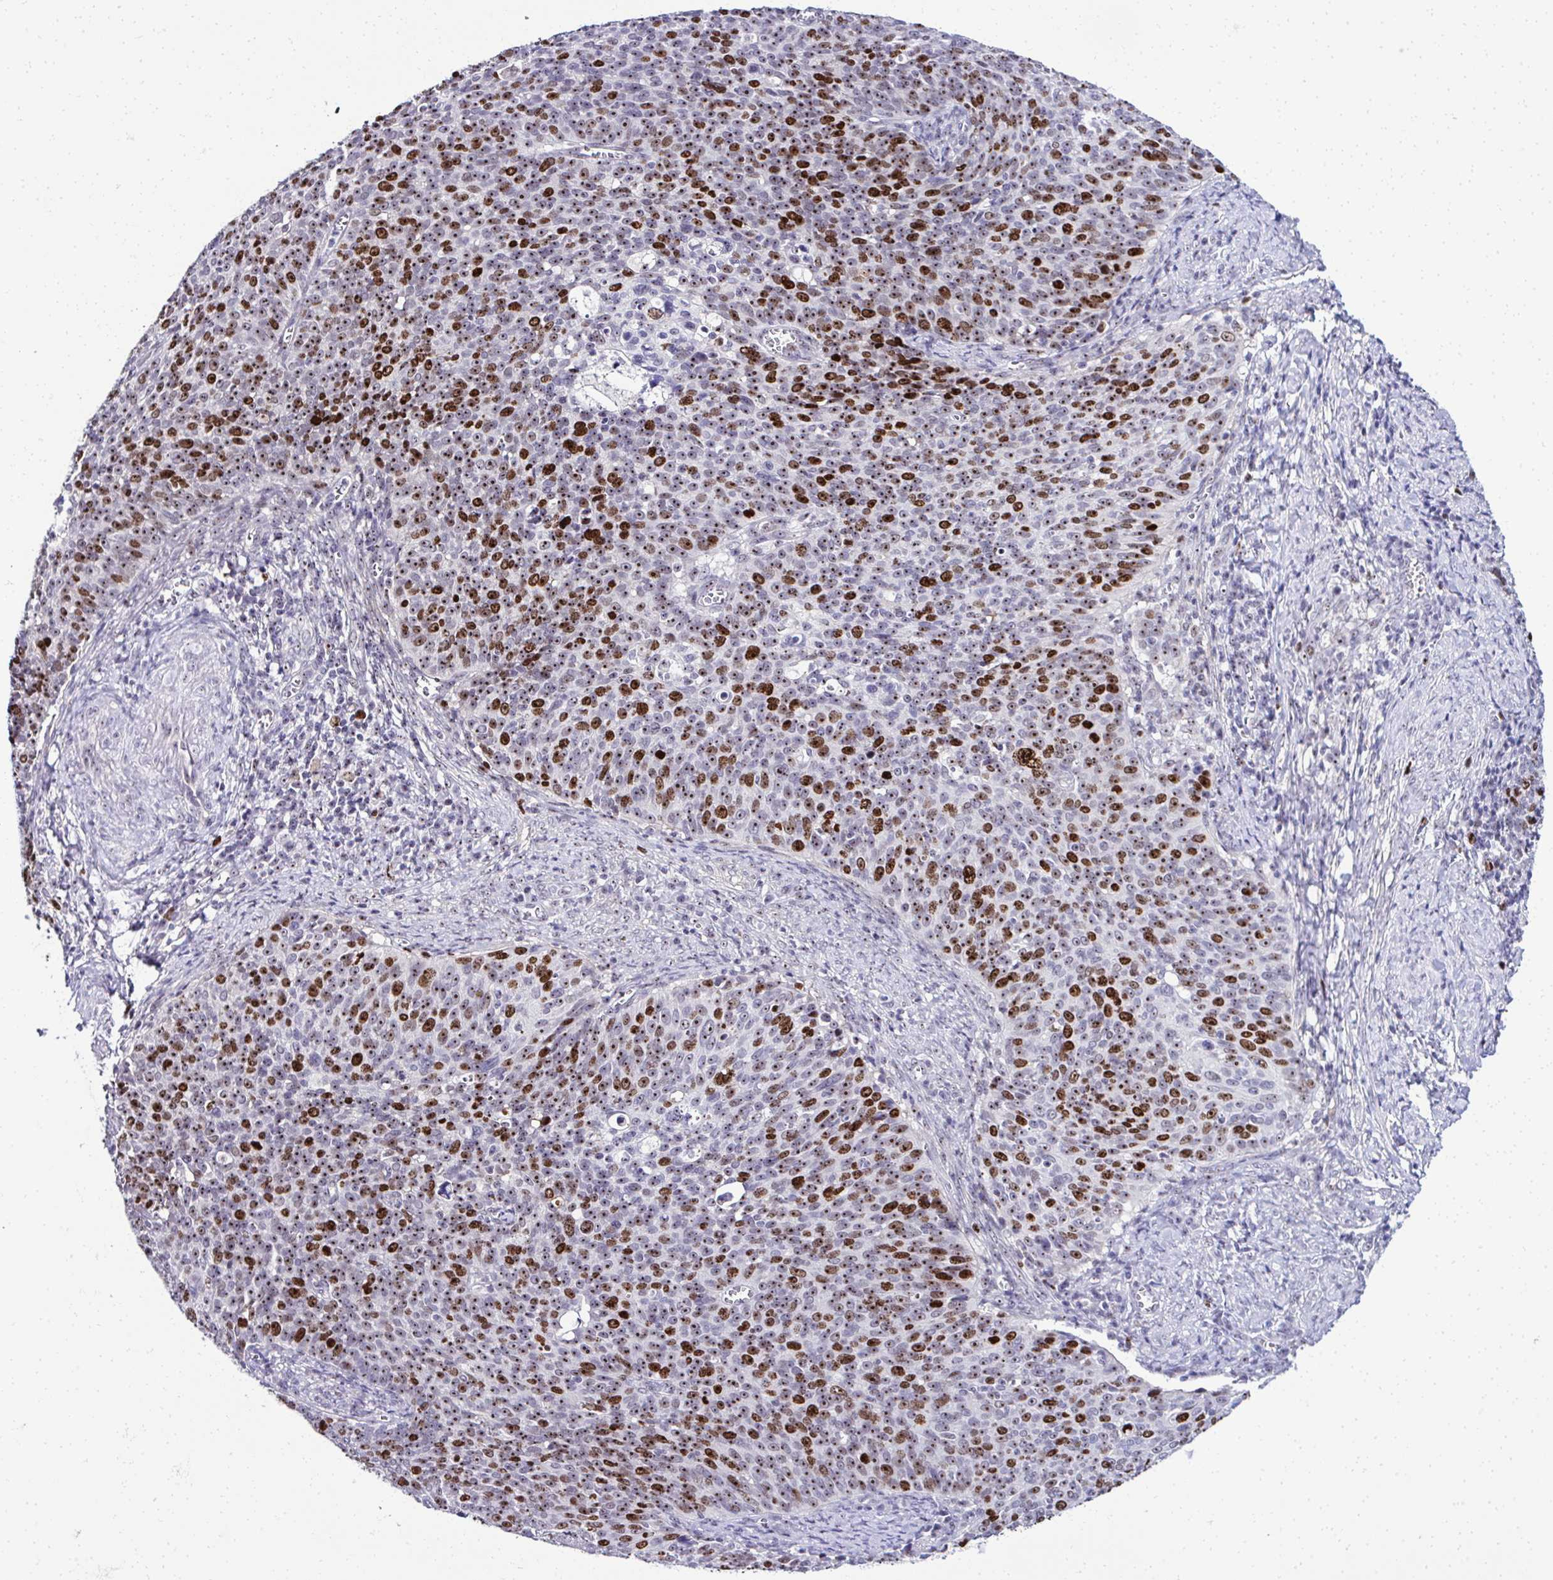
{"staining": {"intensity": "strong", "quantity": "25%-75%", "location": "nuclear"}, "tissue": "cervical cancer", "cell_type": "Tumor cells", "image_type": "cancer", "snomed": [{"axis": "morphology", "description": "Normal tissue, NOS"}, {"axis": "morphology", "description": "Squamous cell carcinoma, NOS"}, {"axis": "topography", "description": "Cervix"}], "caption": "There is high levels of strong nuclear positivity in tumor cells of cervical cancer, as demonstrated by immunohistochemical staining (brown color).", "gene": "CEP72", "patient": {"sex": "female", "age": 39}}